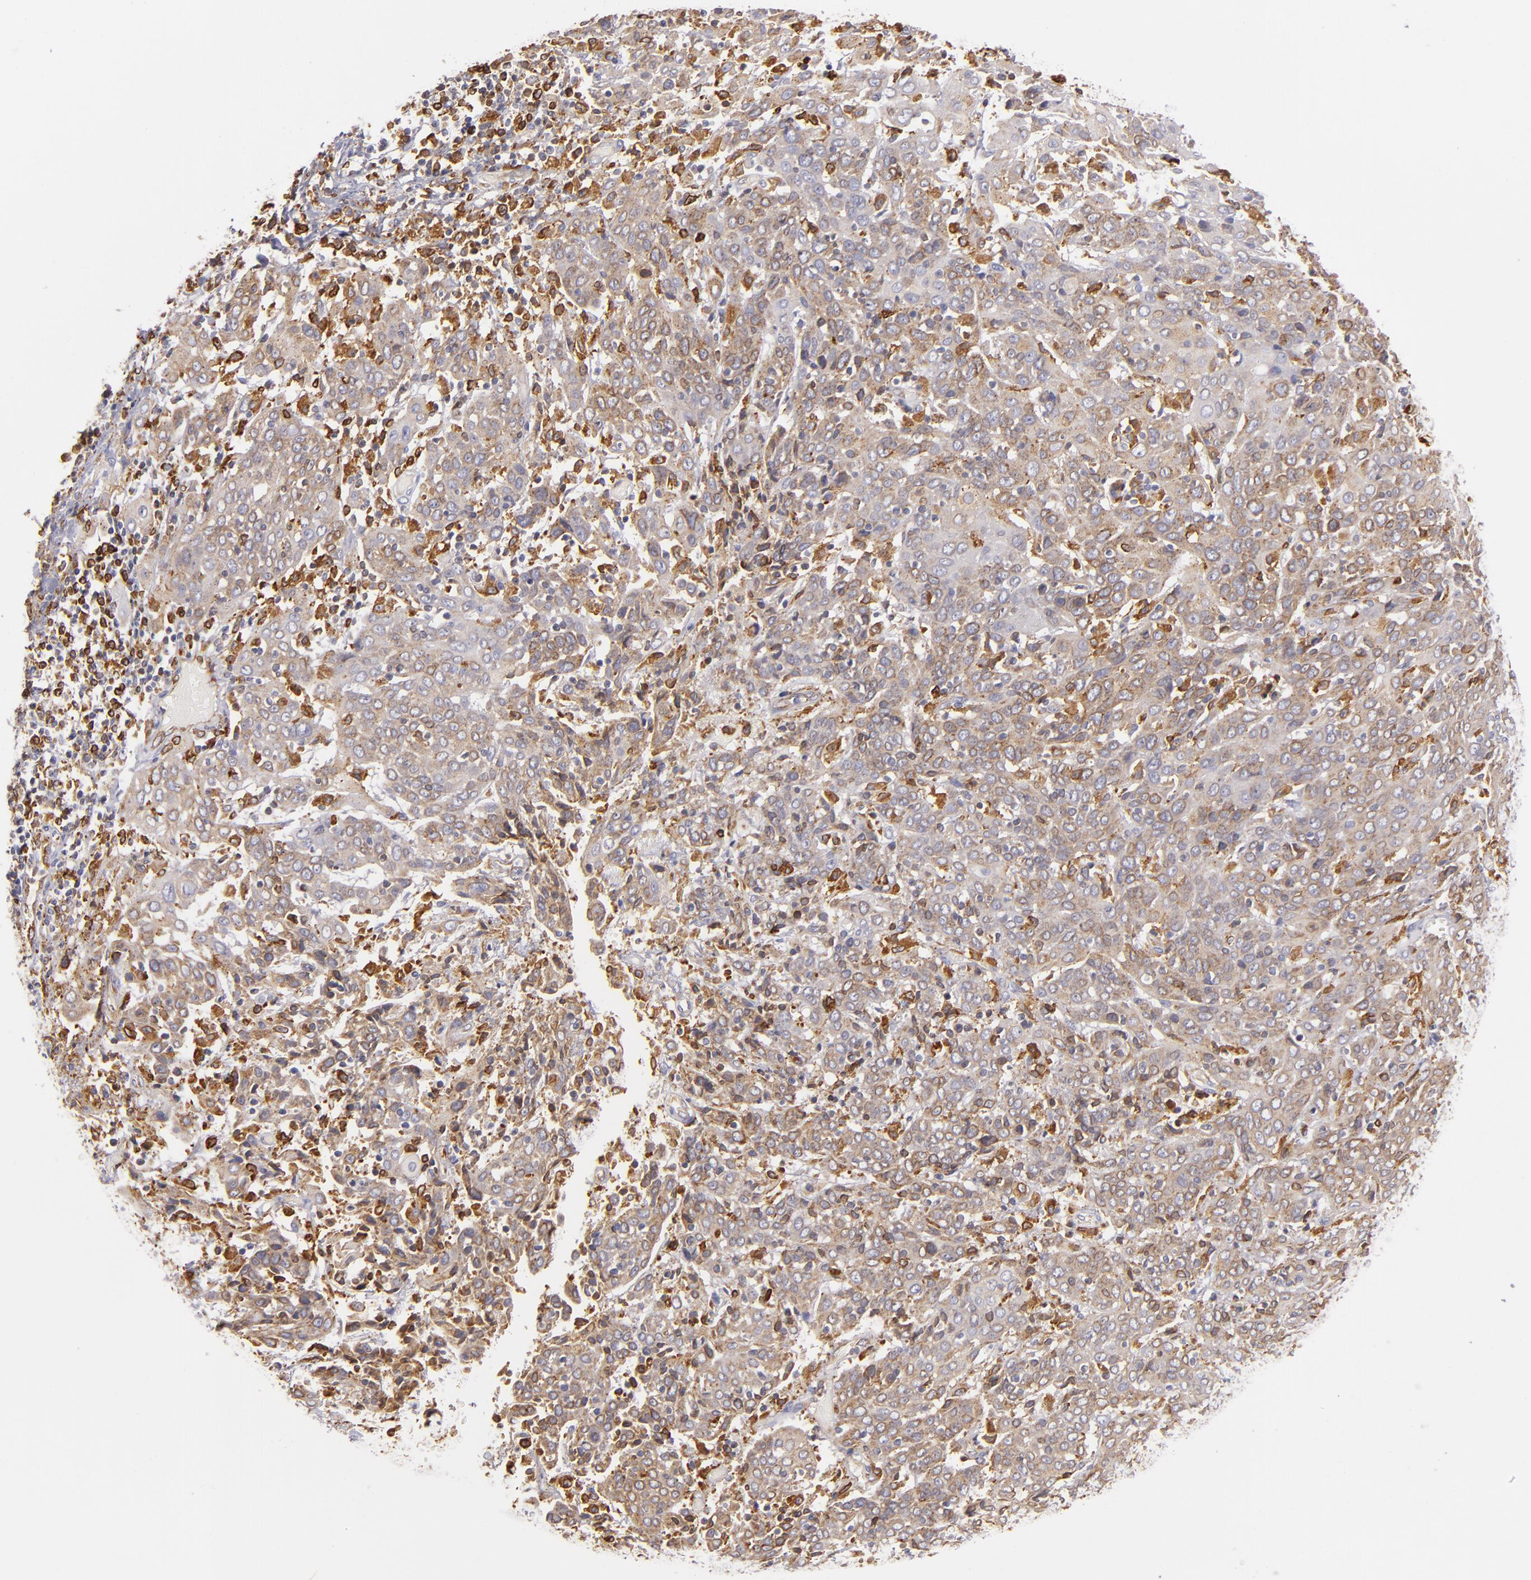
{"staining": {"intensity": "moderate", "quantity": "25%-75%", "location": "cytoplasmic/membranous"}, "tissue": "cervical cancer", "cell_type": "Tumor cells", "image_type": "cancer", "snomed": [{"axis": "morphology", "description": "Normal tissue, NOS"}, {"axis": "morphology", "description": "Squamous cell carcinoma, NOS"}, {"axis": "topography", "description": "Cervix"}], "caption": "This is a photomicrograph of immunohistochemistry (IHC) staining of squamous cell carcinoma (cervical), which shows moderate staining in the cytoplasmic/membranous of tumor cells.", "gene": "CD74", "patient": {"sex": "female", "age": 67}}